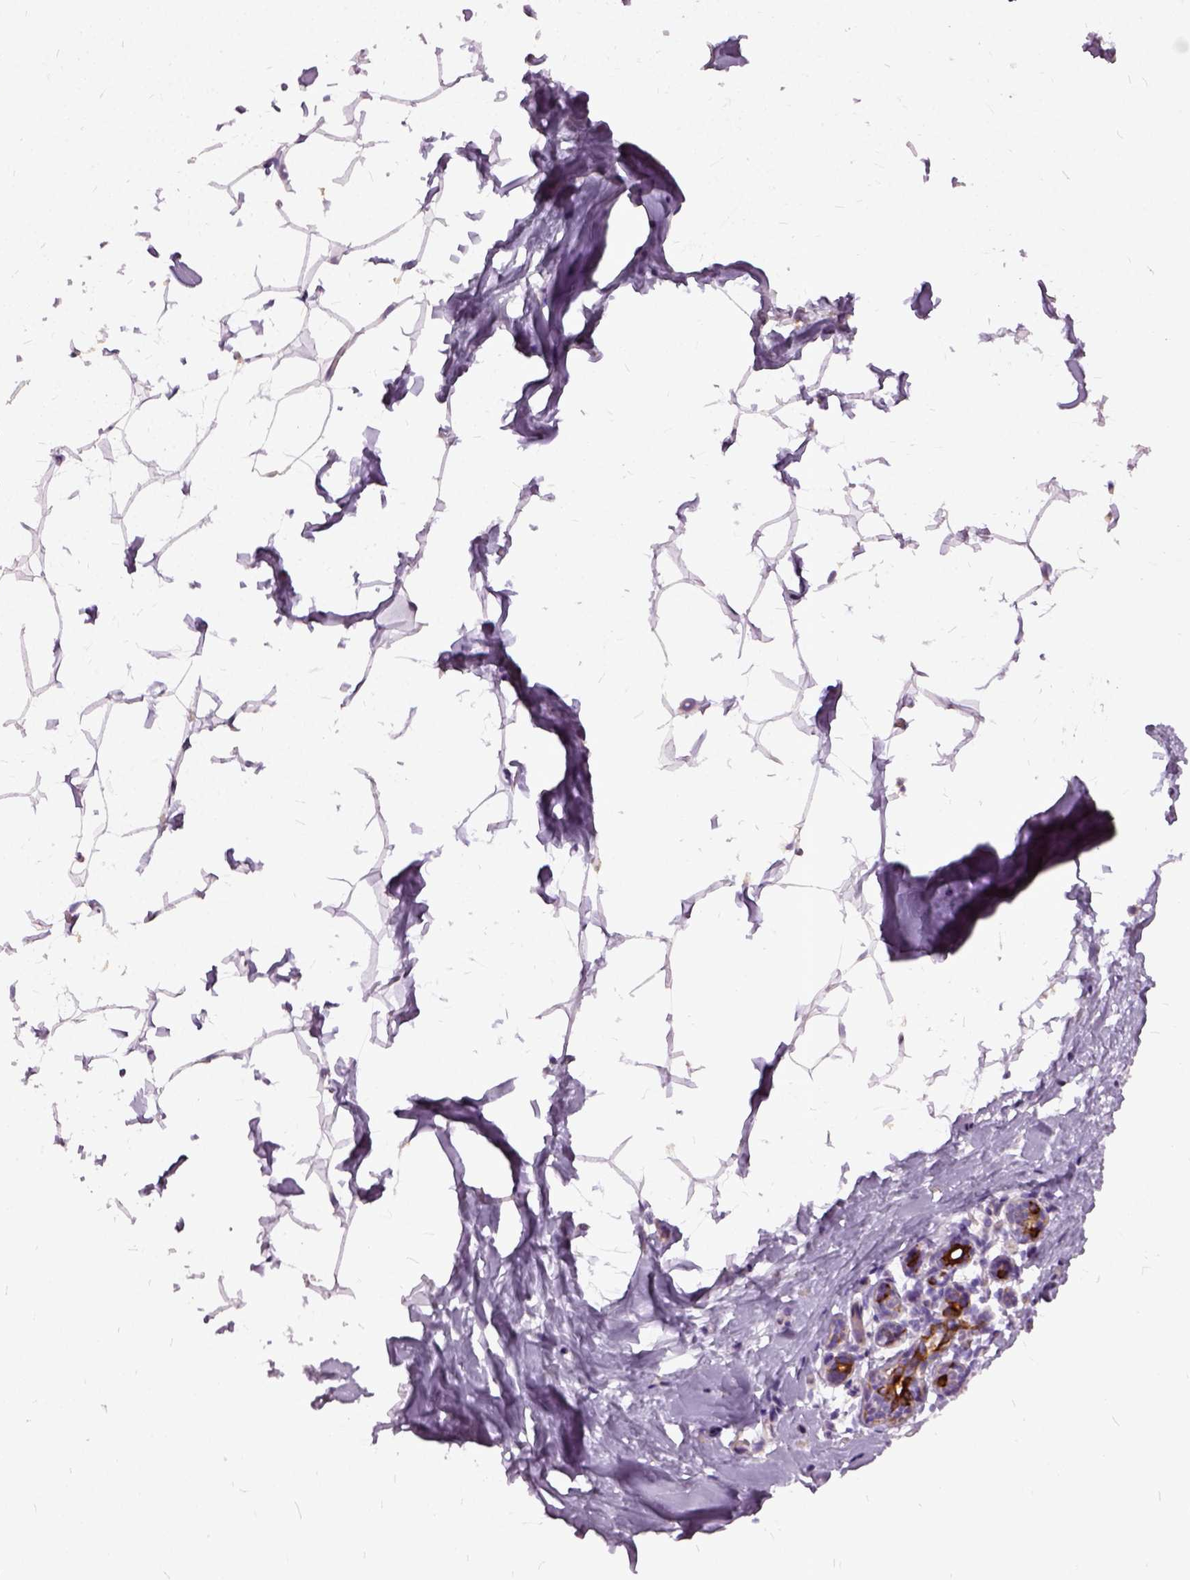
{"staining": {"intensity": "negative", "quantity": "none", "location": "none"}, "tissue": "breast", "cell_type": "Adipocytes", "image_type": "normal", "snomed": [{"axis": "morphology", "description": "Normal tissue, NOS"}, {"axis": "topography", "description": "Breast"}], "caption": "This is a histopathology image of immunohistochemistry staining of unremarkable breast, which shows no staining in adipocytes. Brightfield microscopy of IHC stained with DAB (brown) and hematoxylin (blue), captured at high magnification.", "gene": "ILRUN", "patient": {"sex": "female", "age": 32}}